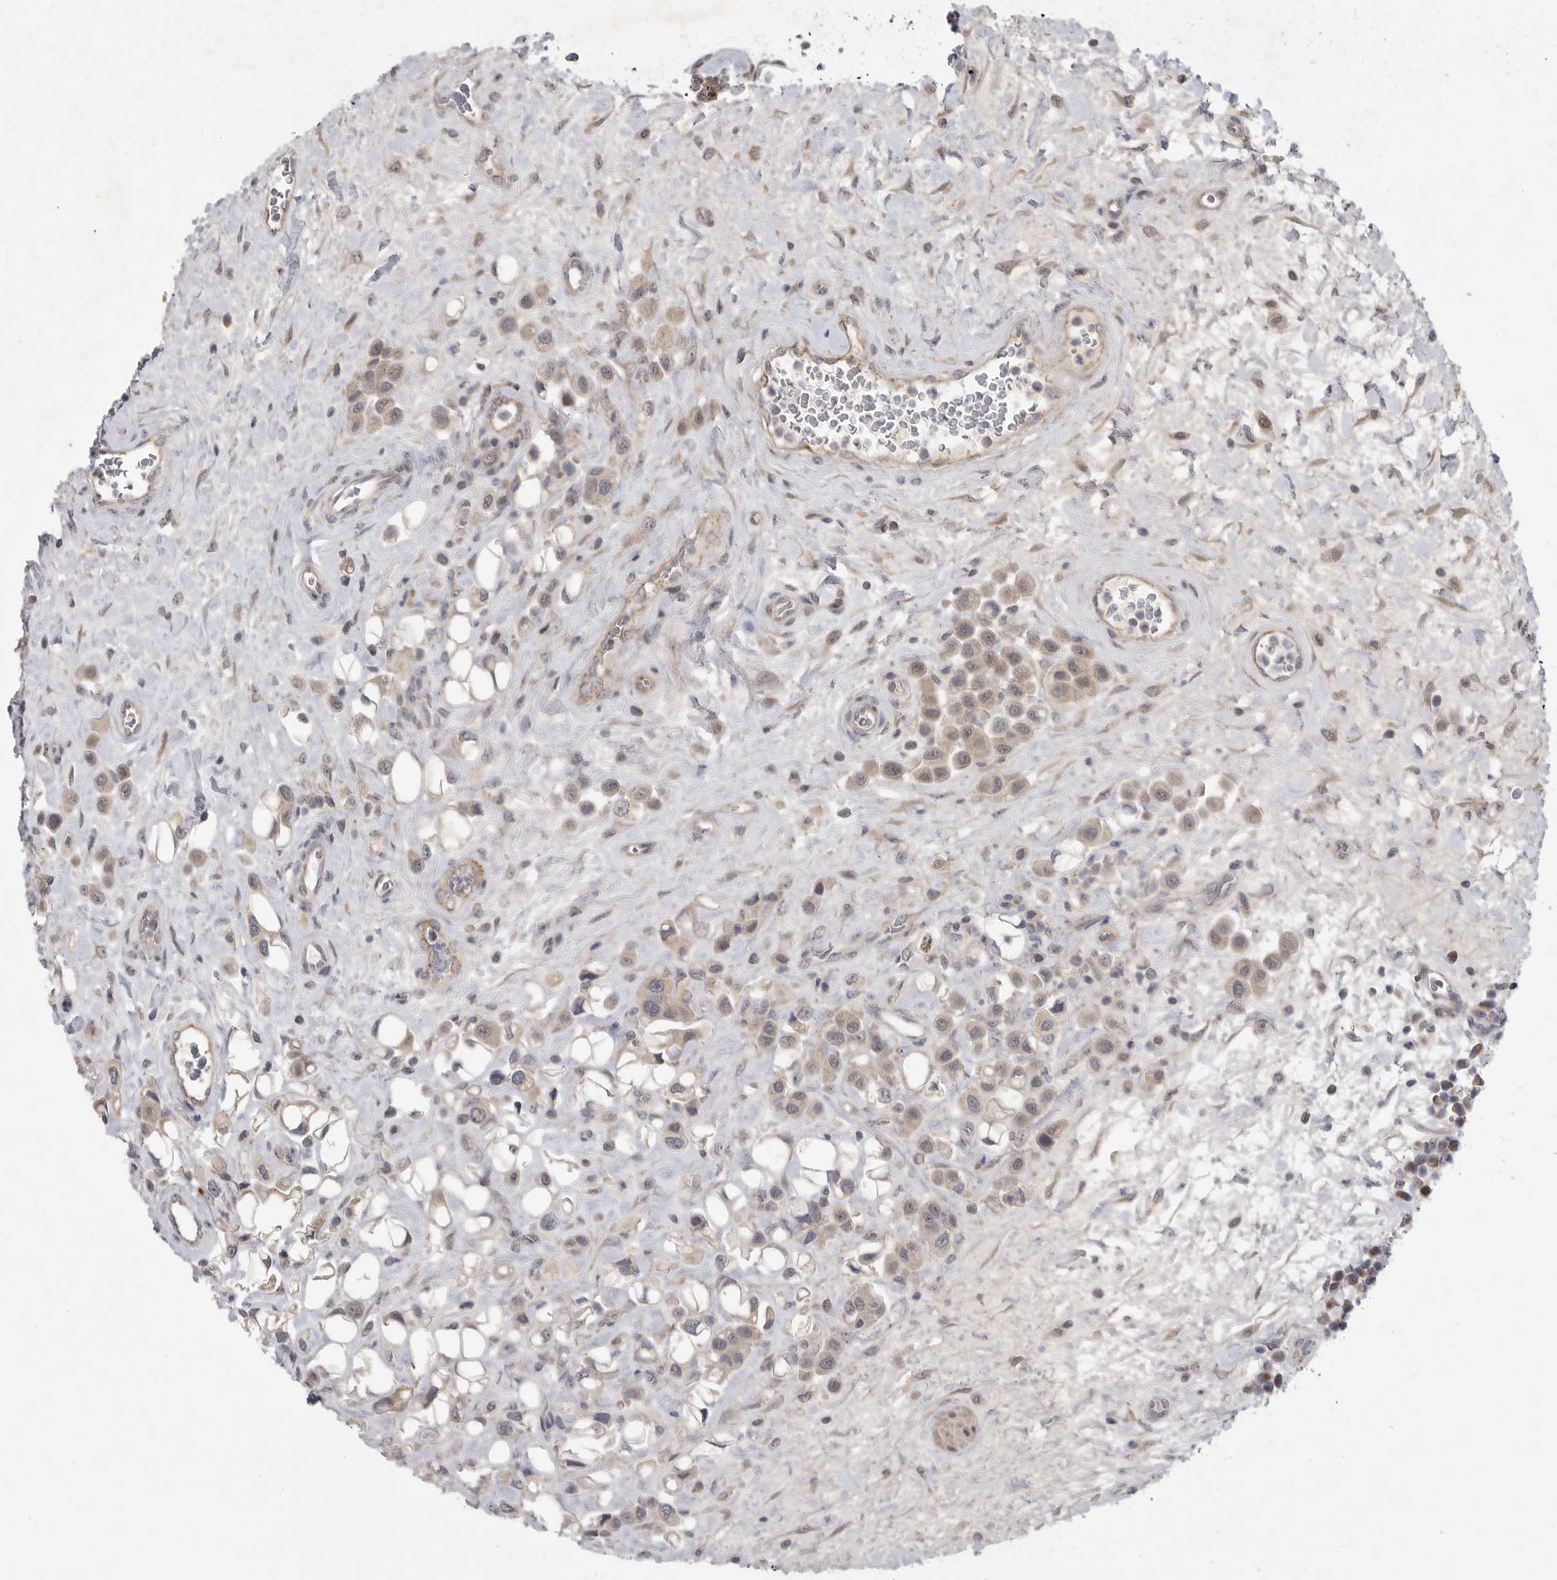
{"staining": {"intensity": "weak", "quantity": ">75%", "location": "cytoplasmic/membranous"}, "tissue": "urothelial cancer", "cell_type": "Tumor cells", "image_type": "cancer", "snomed": [{"axis": "morphology", "description": "Urothelial carcinoma, High grade"}, {"axis": "topography", "description": "Urinary bladder"}], "caption": "High-magnification brightfield microscopy of urothelial cancer stained with DAB (3,3'-diaminobenzidine) (brown) and counterstained with hematoxylin (blue). tumor cells exhibit weak cytoplasmic/membranous expression is appreciated in about>75% of cells. The staining was performed using DAB (3,3'-diaminobenzidine) to visualize the protein expression in brown, while the nuclei were stained in blue with hematoxylin (Magnification: 20x).", "gene": "FBXO43", "patient": {"sex": "male", "age": 50}}